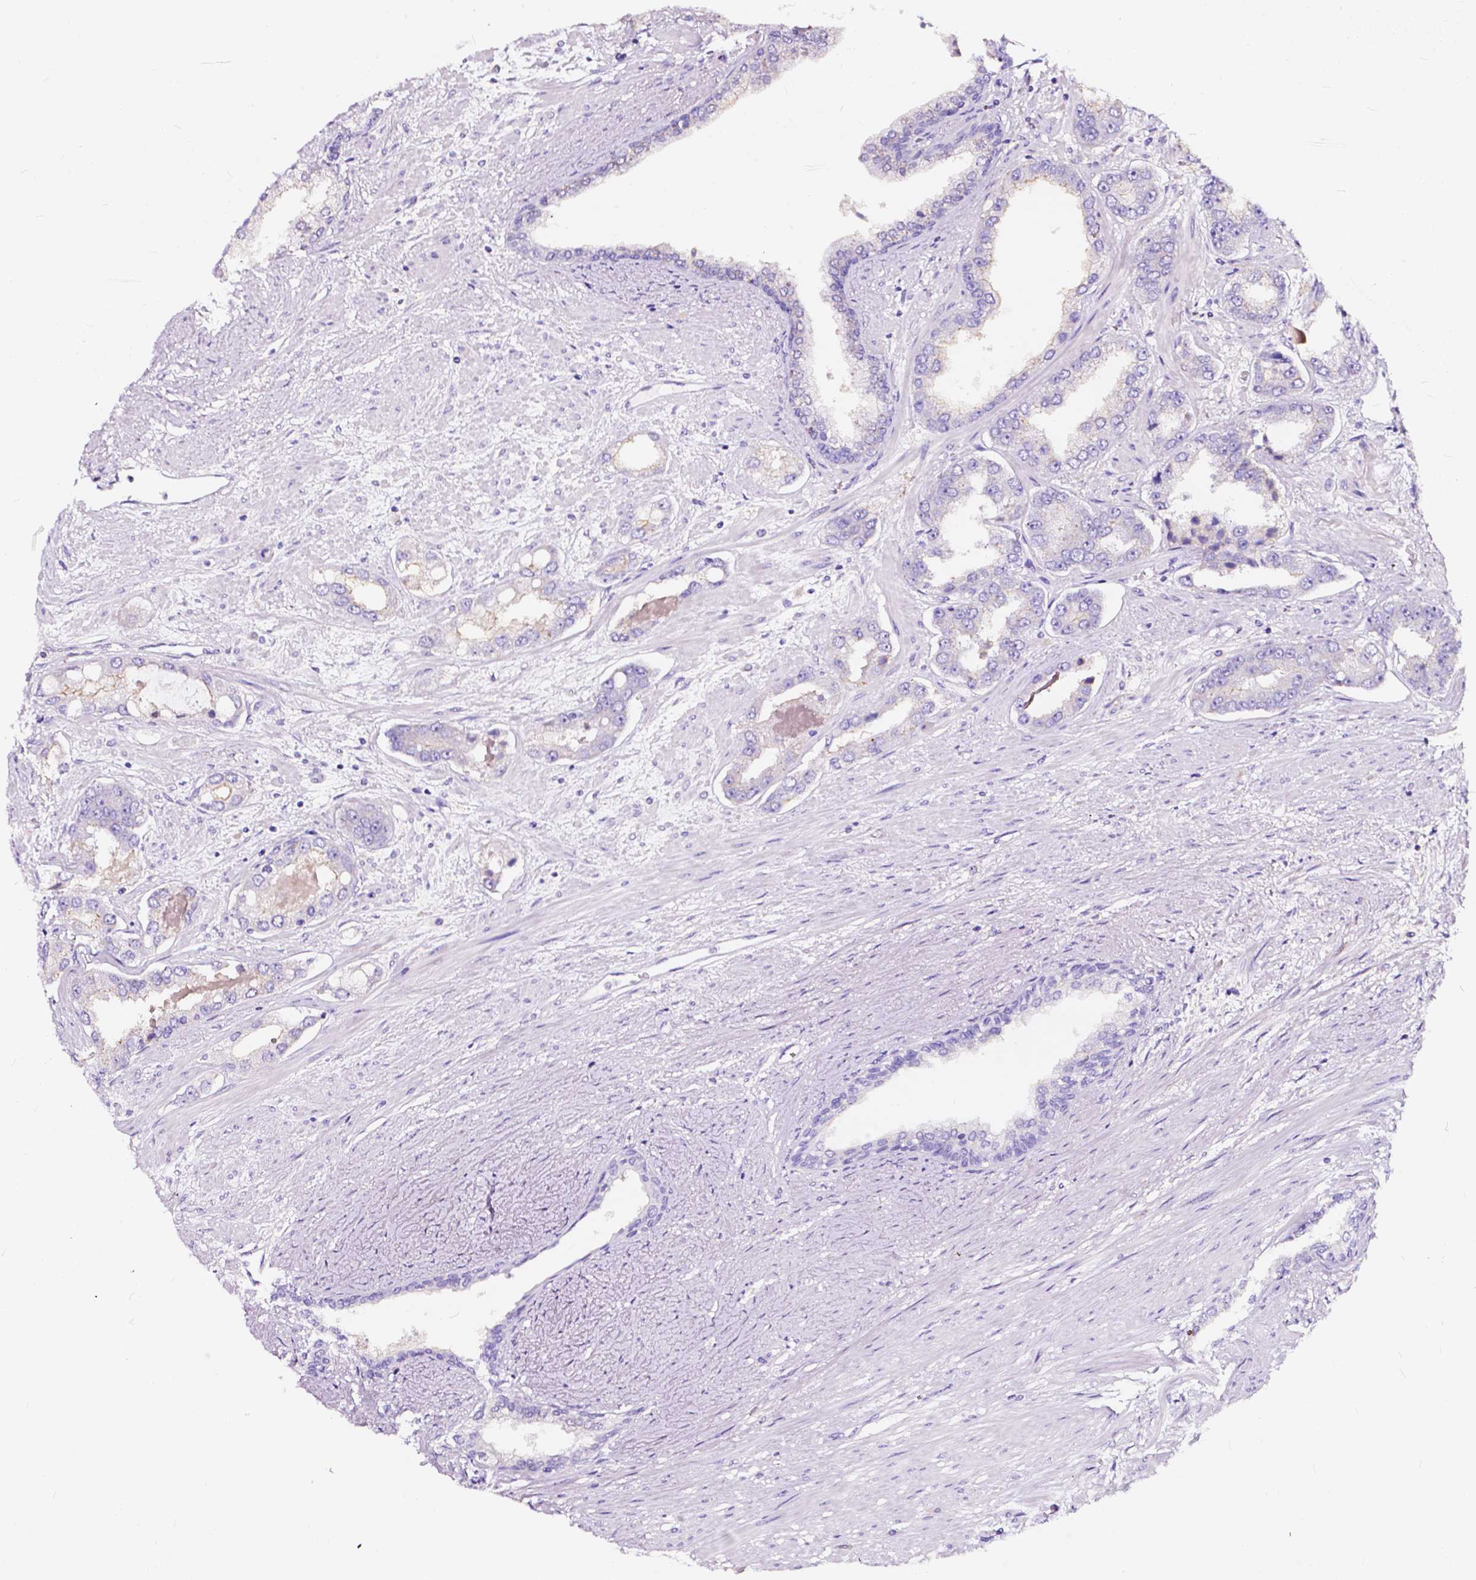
{"staining": {"intensity": "negative", "quantity": "none", "location": "none"}, "tissue": "prostate cancer", "cell_type": "Tumor cells", "image_type": "cancer", "snomed": [{"axis": "morphology", "description": "Adenocarcinoma, Low grade"}, {"axis": "topography", "description": "Prostate"}], "caption": "This is an immunohistochemistry image of prostate adenocarcinoma (low-grade). There is no positivity in tumor cells.", "gene": "CLSTN2", "patient": {"sex": "male", "age": 60}}